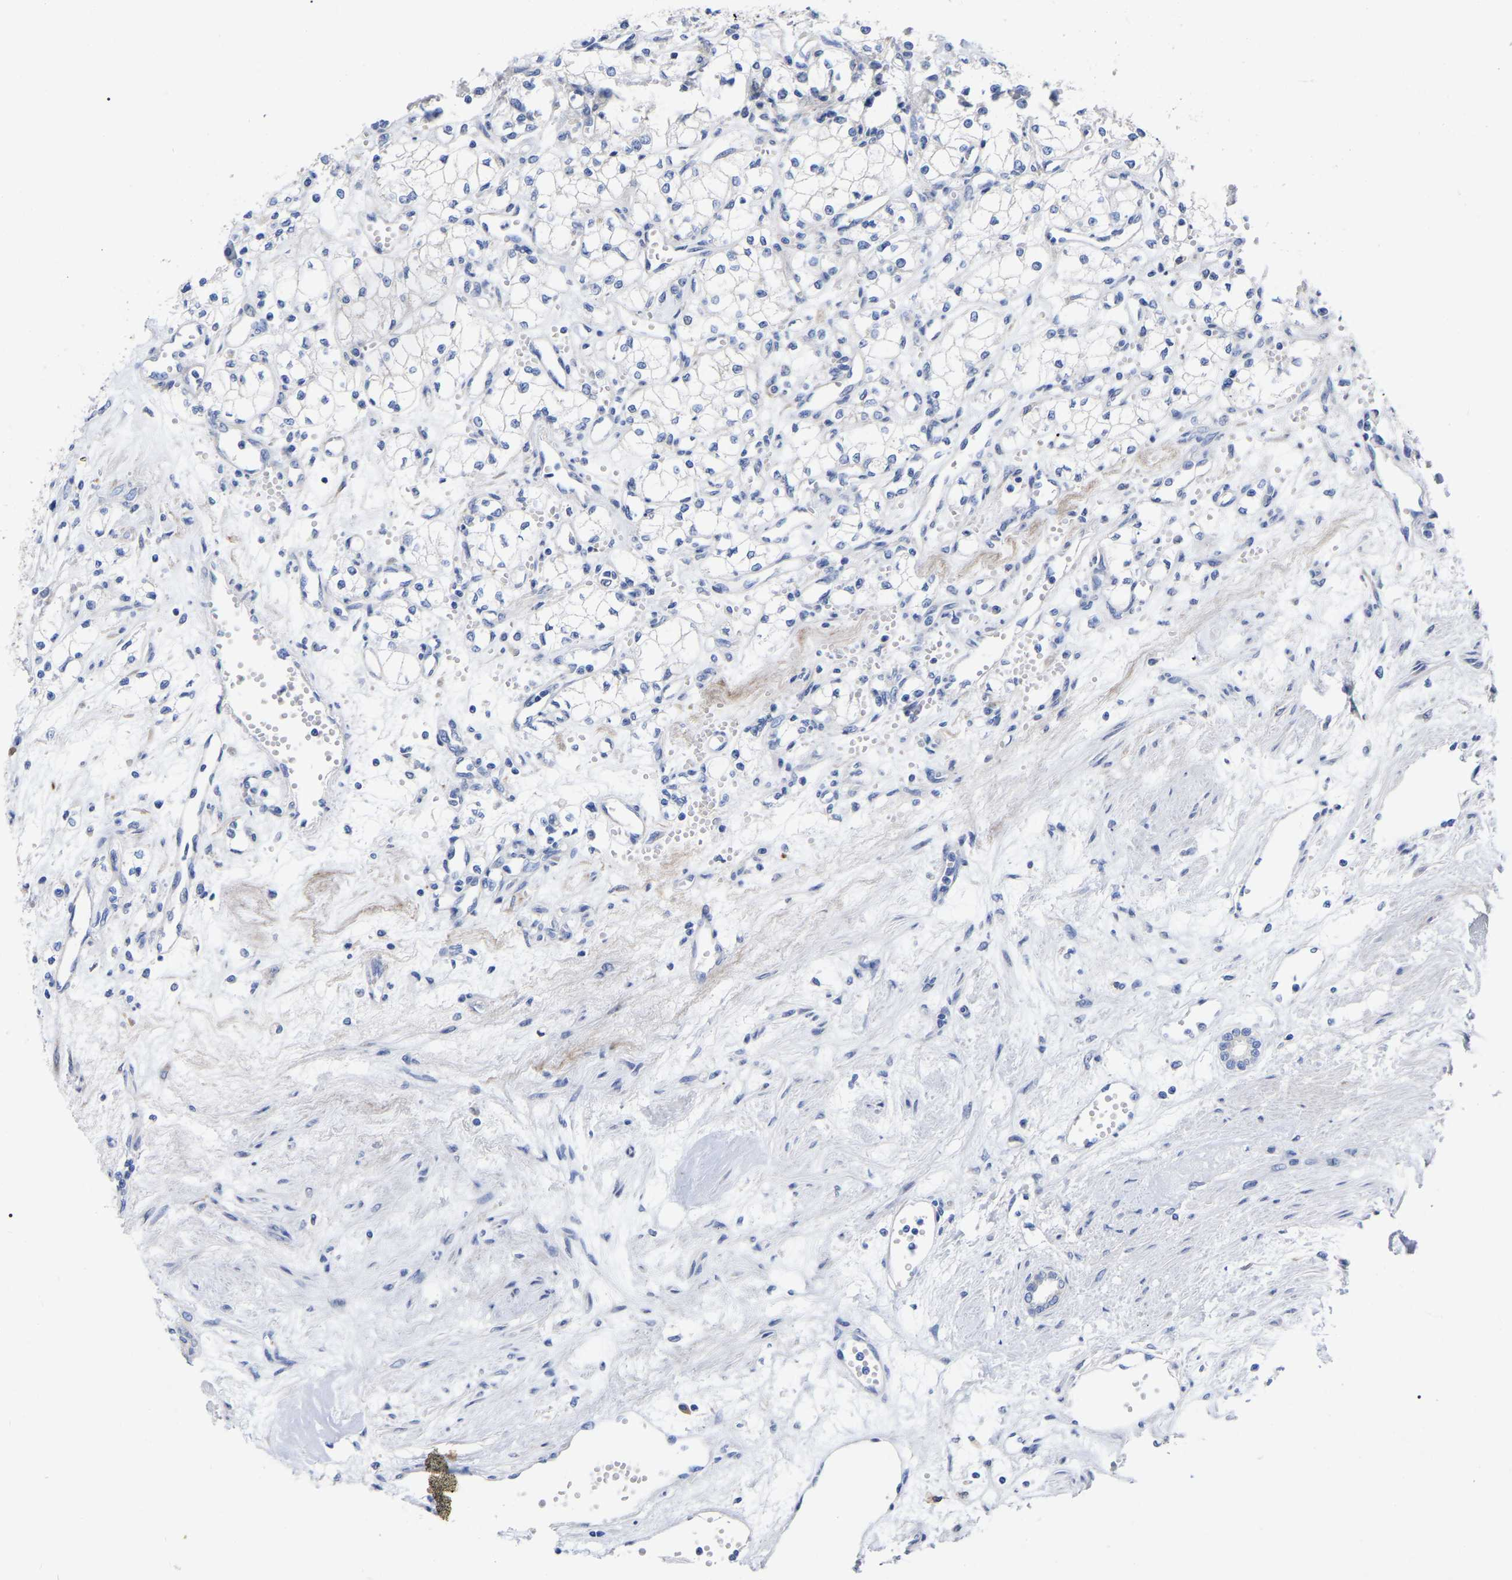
{"staining": {"intensity": "negative", "quantity": "none", "location": "none"}, "tissue": "renal cancer", "cell_type": "Tumor cells", "image_type": "cancer", "snomed": [{"axis": "morphology", "description": "Adenocarcinoma, NOS"}, {"axis": "topography", "description": "Kidney"}], "caption": "Immunohistochemical staining of adenocarcinoma (renal) exhibits no significant staining in tumor cells.", "gene": "STRIP2", "patient": {"sex": "male", "age": 59}}